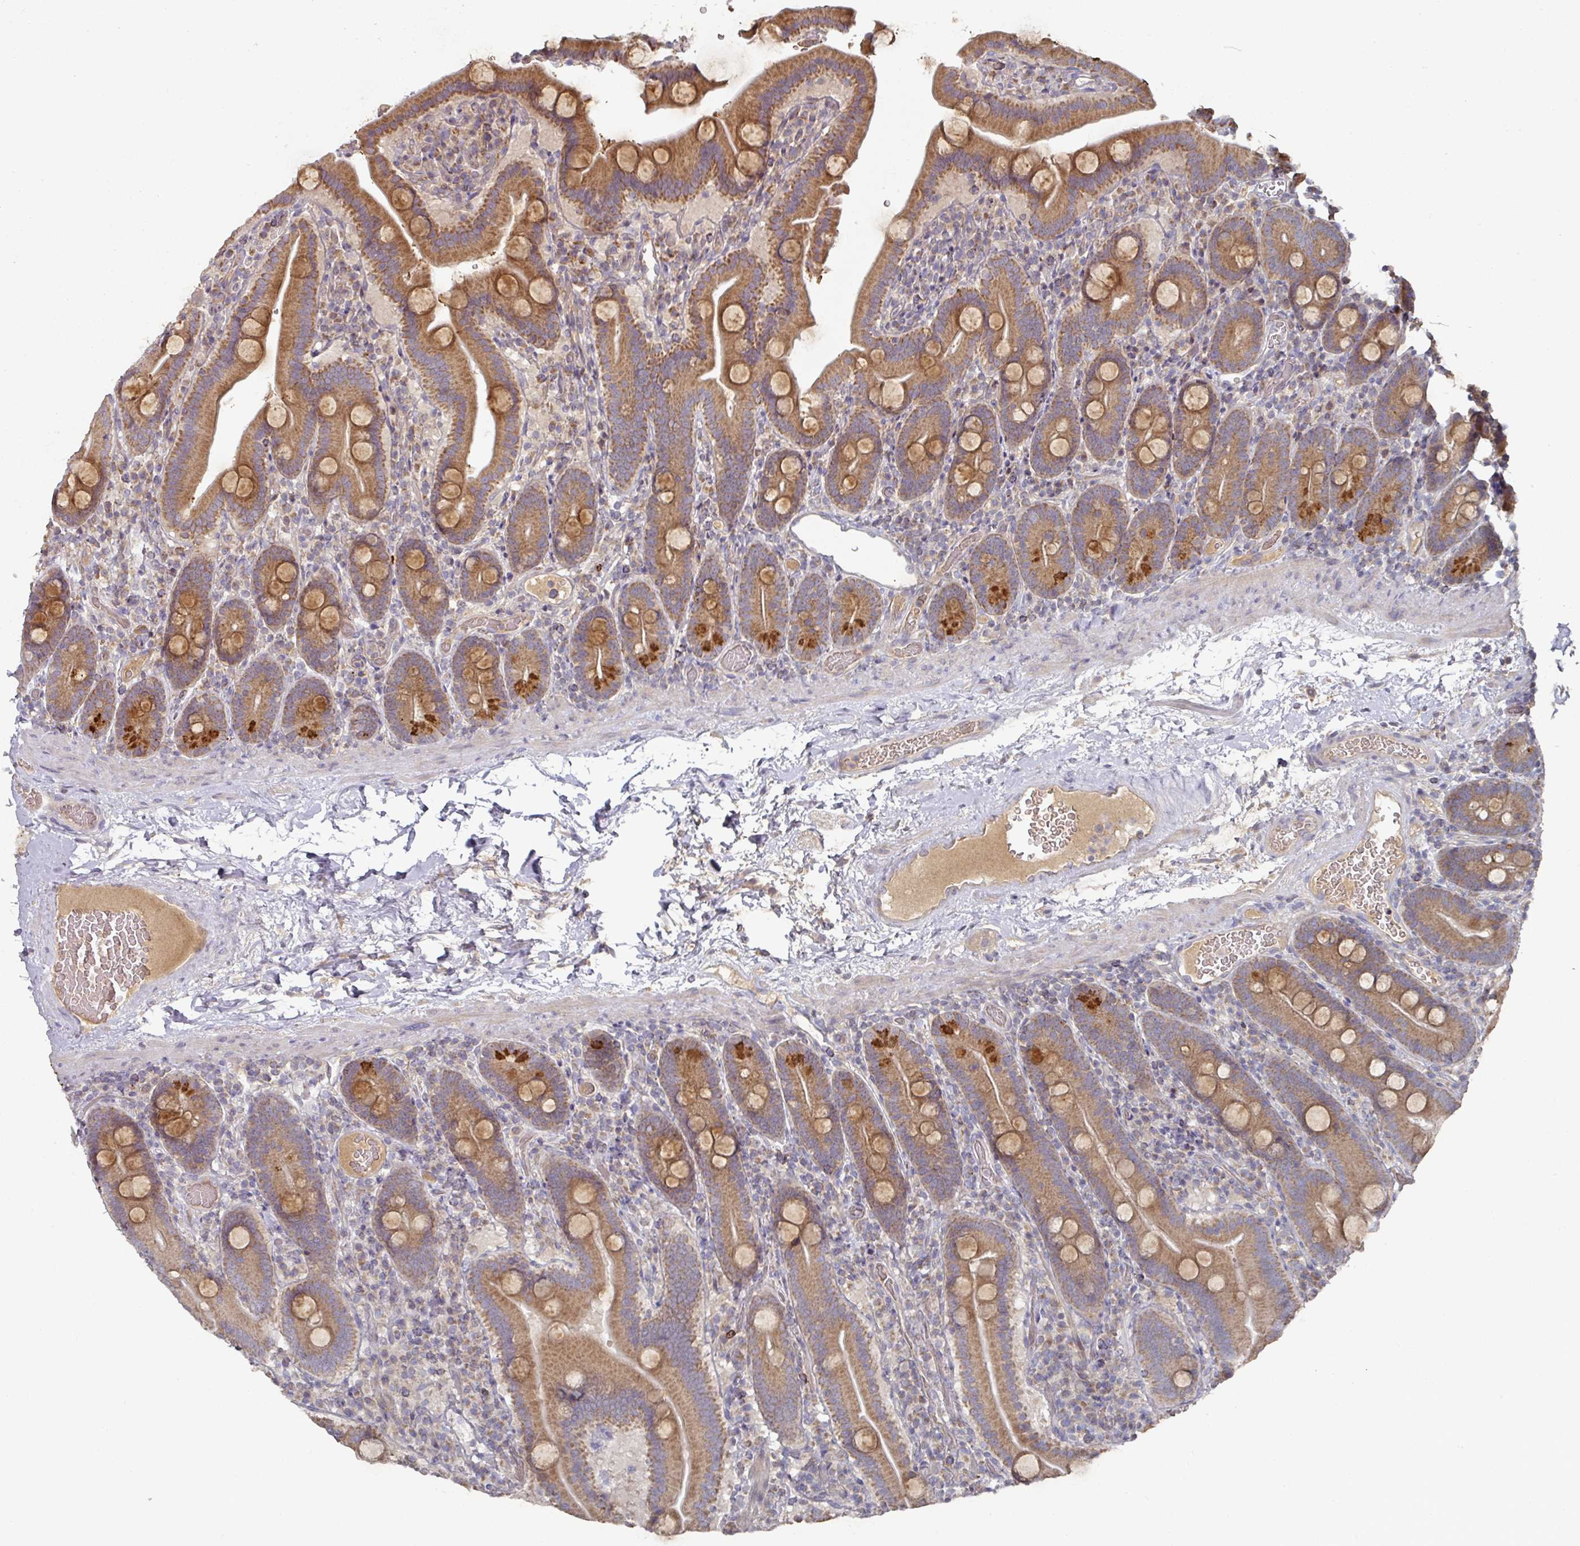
{"staining": {"intensity": "strong", "quantity": ">75%", "location": "cytoplasmic/membranous"}, "tissue": "duodenum", "cell_type": "Glandular cells", "image_type": "normal", "snomed": [{"axis": "morphology", "description": "Normal tissue, NOS"}, {"axis": "topography", "description": "Duodenum"}], "caption": "An IHC micrograph of unremarkable tissue is shown. Protein staining in brown labels strong cytoplasmic/membranous positivity in duodenum within glandular cells. (Brightfield microscopy of DAB IHC at high magnification).", "gene": "DNAJC7", "patient": {"sex": "male", "age": 55}}